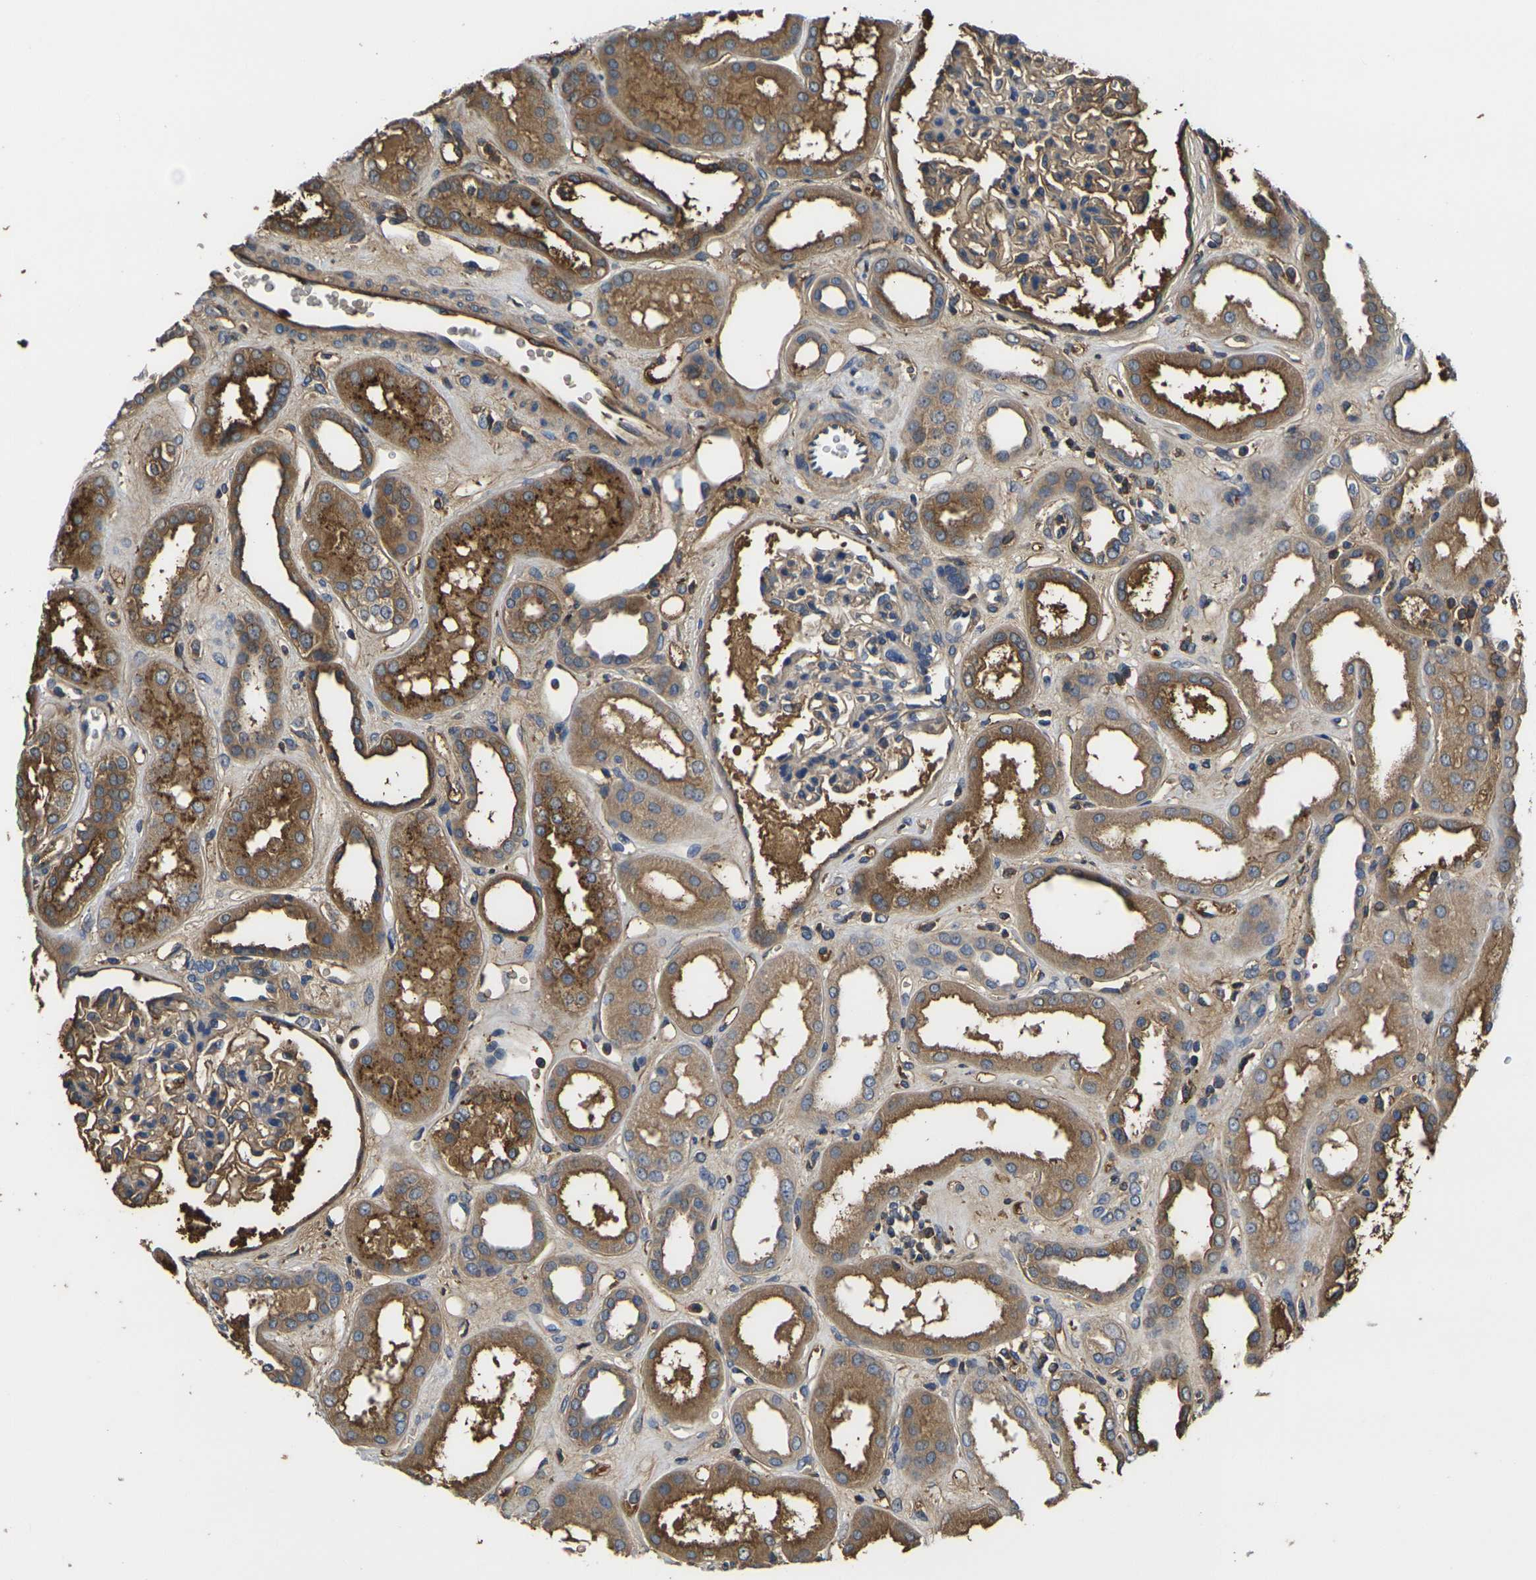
{"staining": {"intensity": "moderate", "quantity": ">75%", "location": "cytoplasmic/membranous"}, "tissue": "kidney", "cell_type": "Cells in glomeruli", "image_type": "normal", "snomed": [{"axis": "morphology", "description": "Normal tissue, NOS"}, {"axis": "topography", "description": "Kidney"}], "caption": "Cells in glomeruli exhibit medium levels of moderate cytoplasmic/membranous staining in about >75% of cells in benign kidney.", "gene": "HSPG2", "patient": {"sex": "male", "age": 59}}